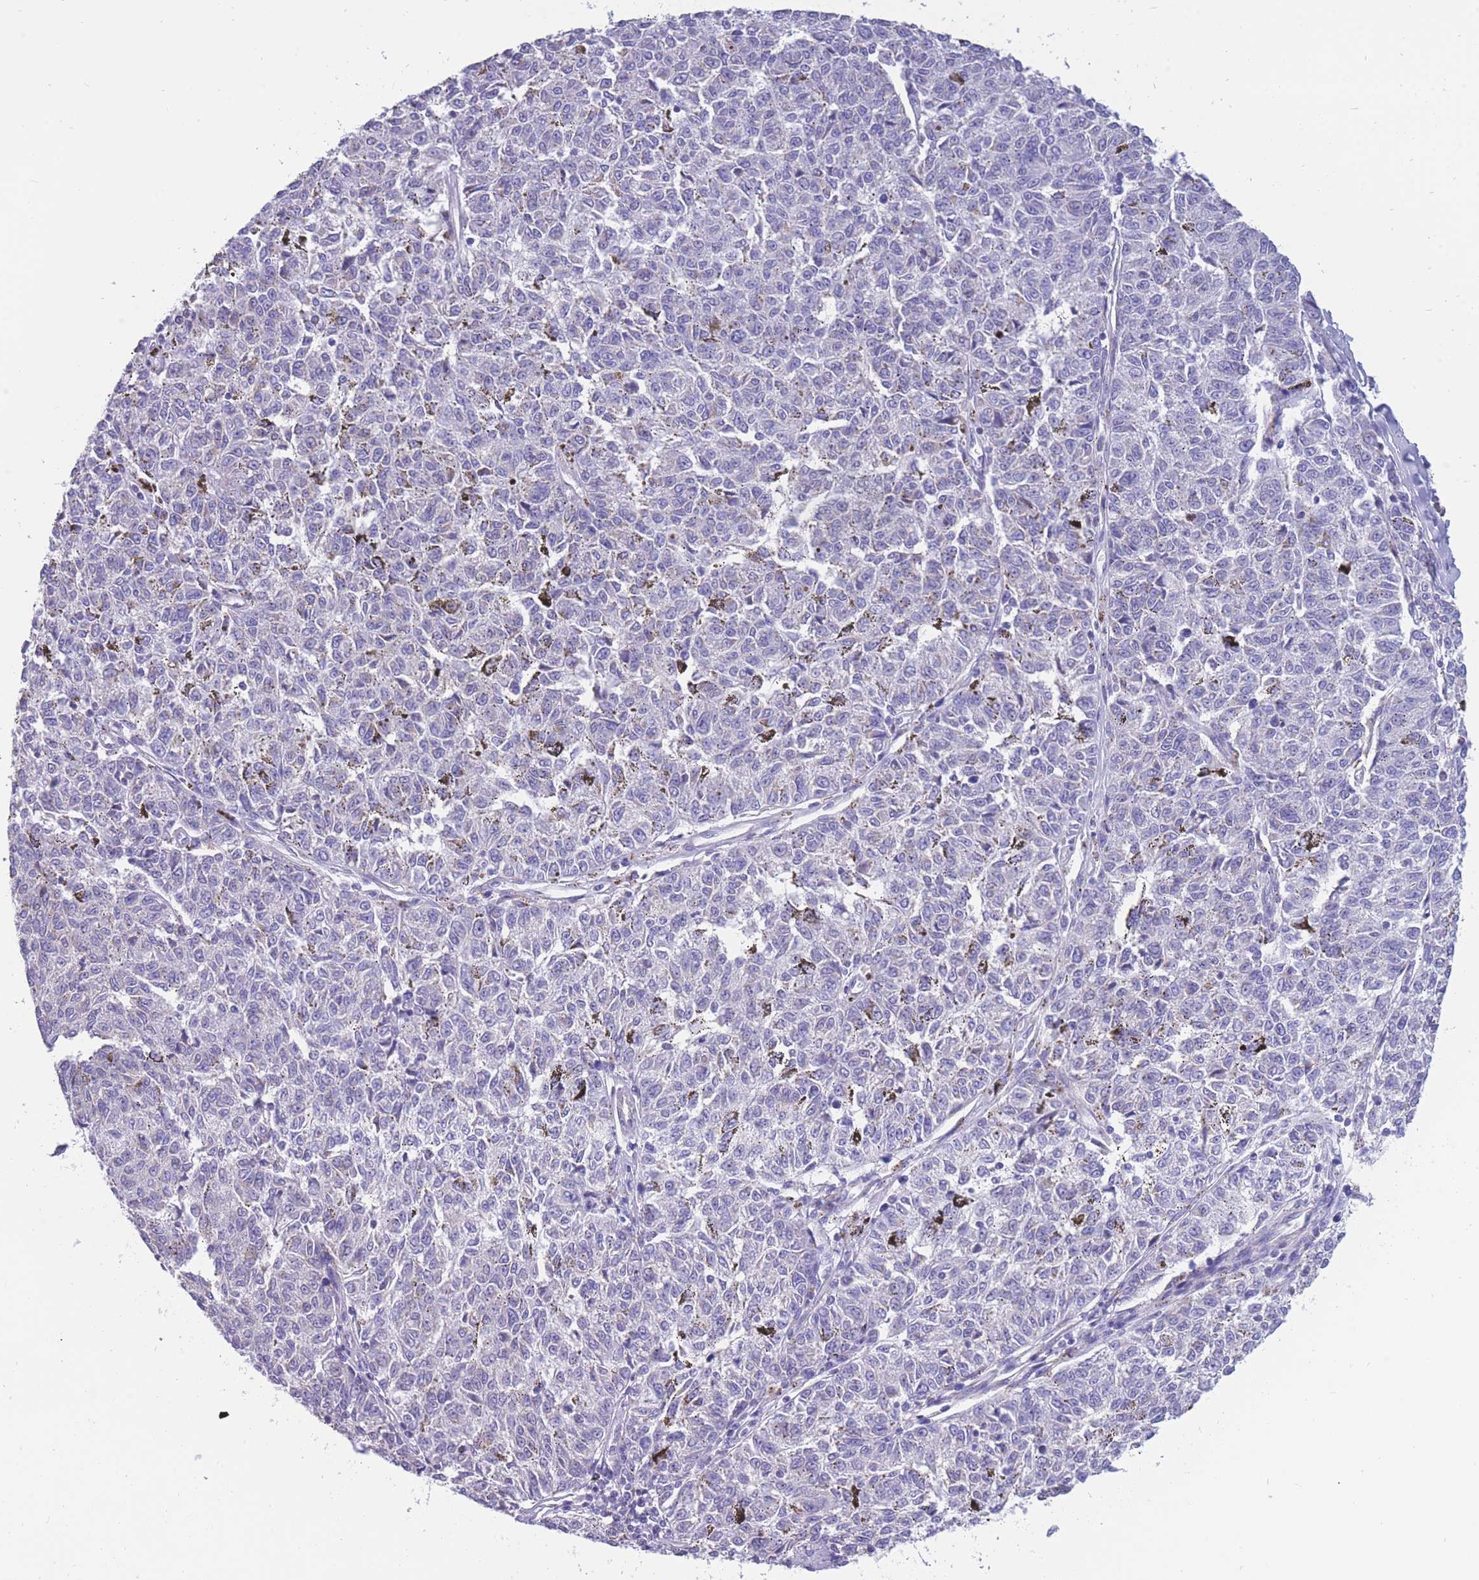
{"staining": {"intensity": "negative", "quantity": "none", "location": "none"}, "tissue": "melanoma", "cell_type": "Tumor cells", "image_type": "cancer", "snomed": [{"axis": "morphology", "description": "Malignant melanoma, NOS"}, {"axis": "topography", "description": "Skin"}], "caption": "This is an immunohistochemistry photomicrograph of melanoma. There is no staining in tumor cells.", "gene": "INTS2", "patient": {"sex": "female", "age": 72}}